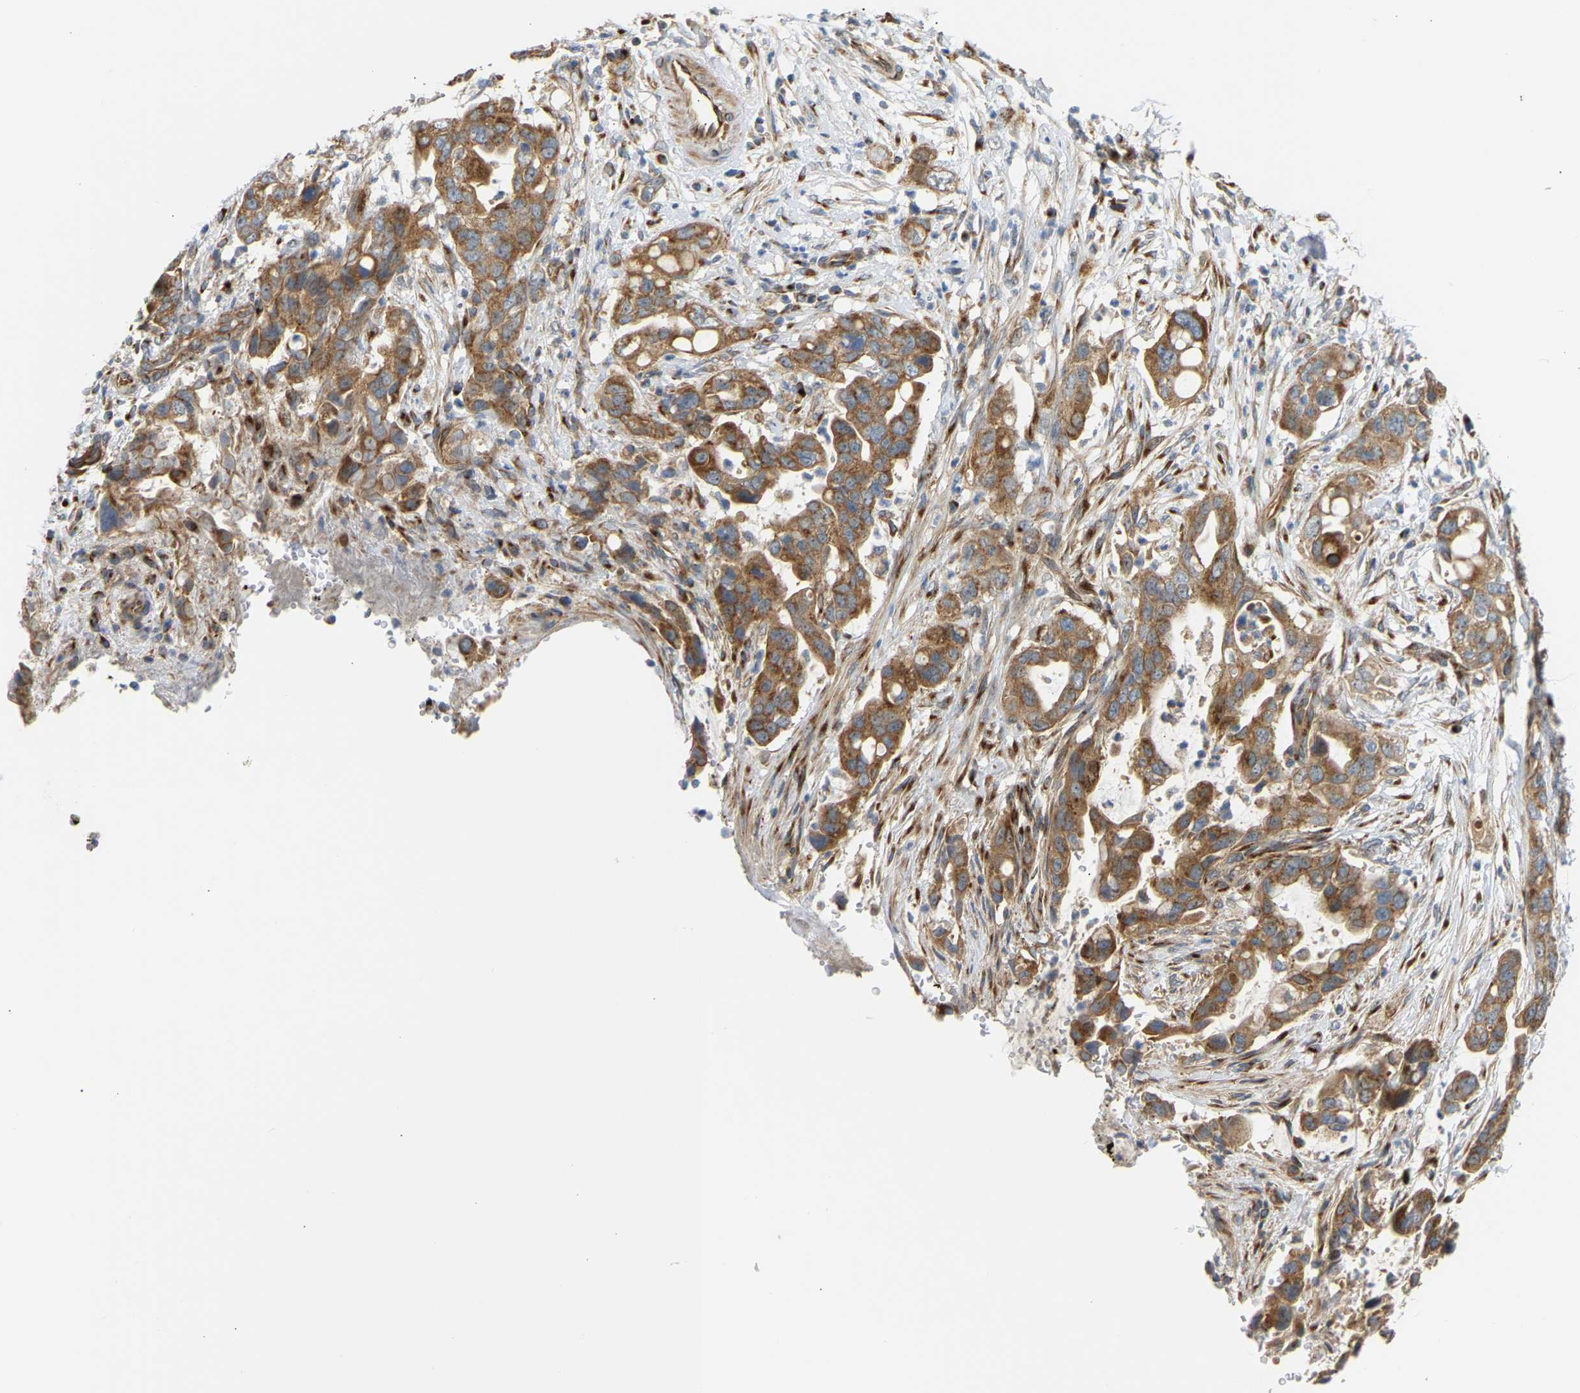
{"staining": {"intensity": "moderate", "quantity": ">75%", "location": "cytoplasmic/membranous"}, "tissue": "pancreatic cancer", "cell_type": "Tumor cells", "image_type": "cancer", "snomed": [{"axis": "morphology", "description": "Adenocarcinoma, NOS"}, {"axis": "topography", "description": "Pancreas"}], "caption": "Immunohistochemistry (DAB) staining of adenocarcinoma (pancreatic) shows moderate cytoplasmic/membranous protein positivity in about >75% of tumor cells.", "gene": "YIPF2", "patient": {"sex": "female", "age": 70}}